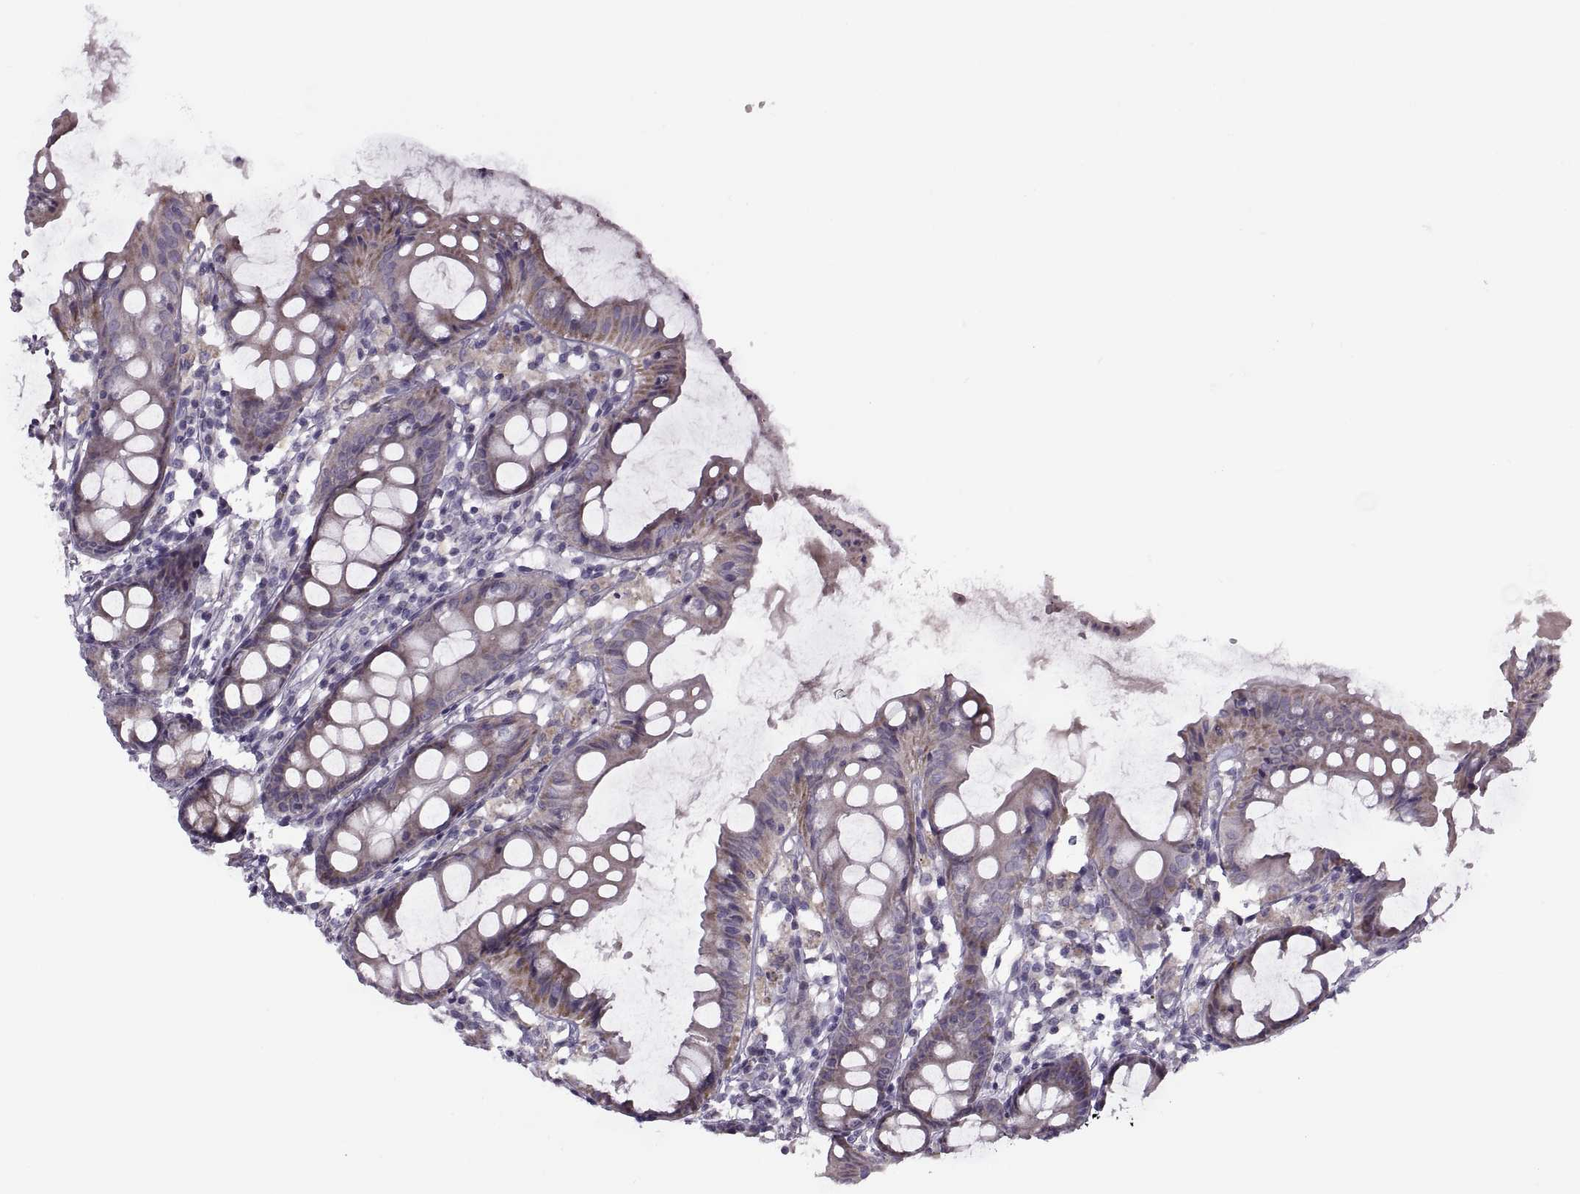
{"staining": {"intensity": "negative", "quantity": "none", "location": "none"}, "tissue": "colon", "cell_type": "Endothelial cells", "image_type": "normal", "snomed": [{"axis": "morphology", "description": "Normal tissue, NOS"}, {"axis": "topography", "description": "Colon"}], "caption": "IHC image of normal colon: colon stained with DAB displays no significant protein staining in endothelial cells. (DAB immunohistochemistry, high magnification).", "gene": "PIERCE1", "patient": {"sex": "female", "age": 84}}